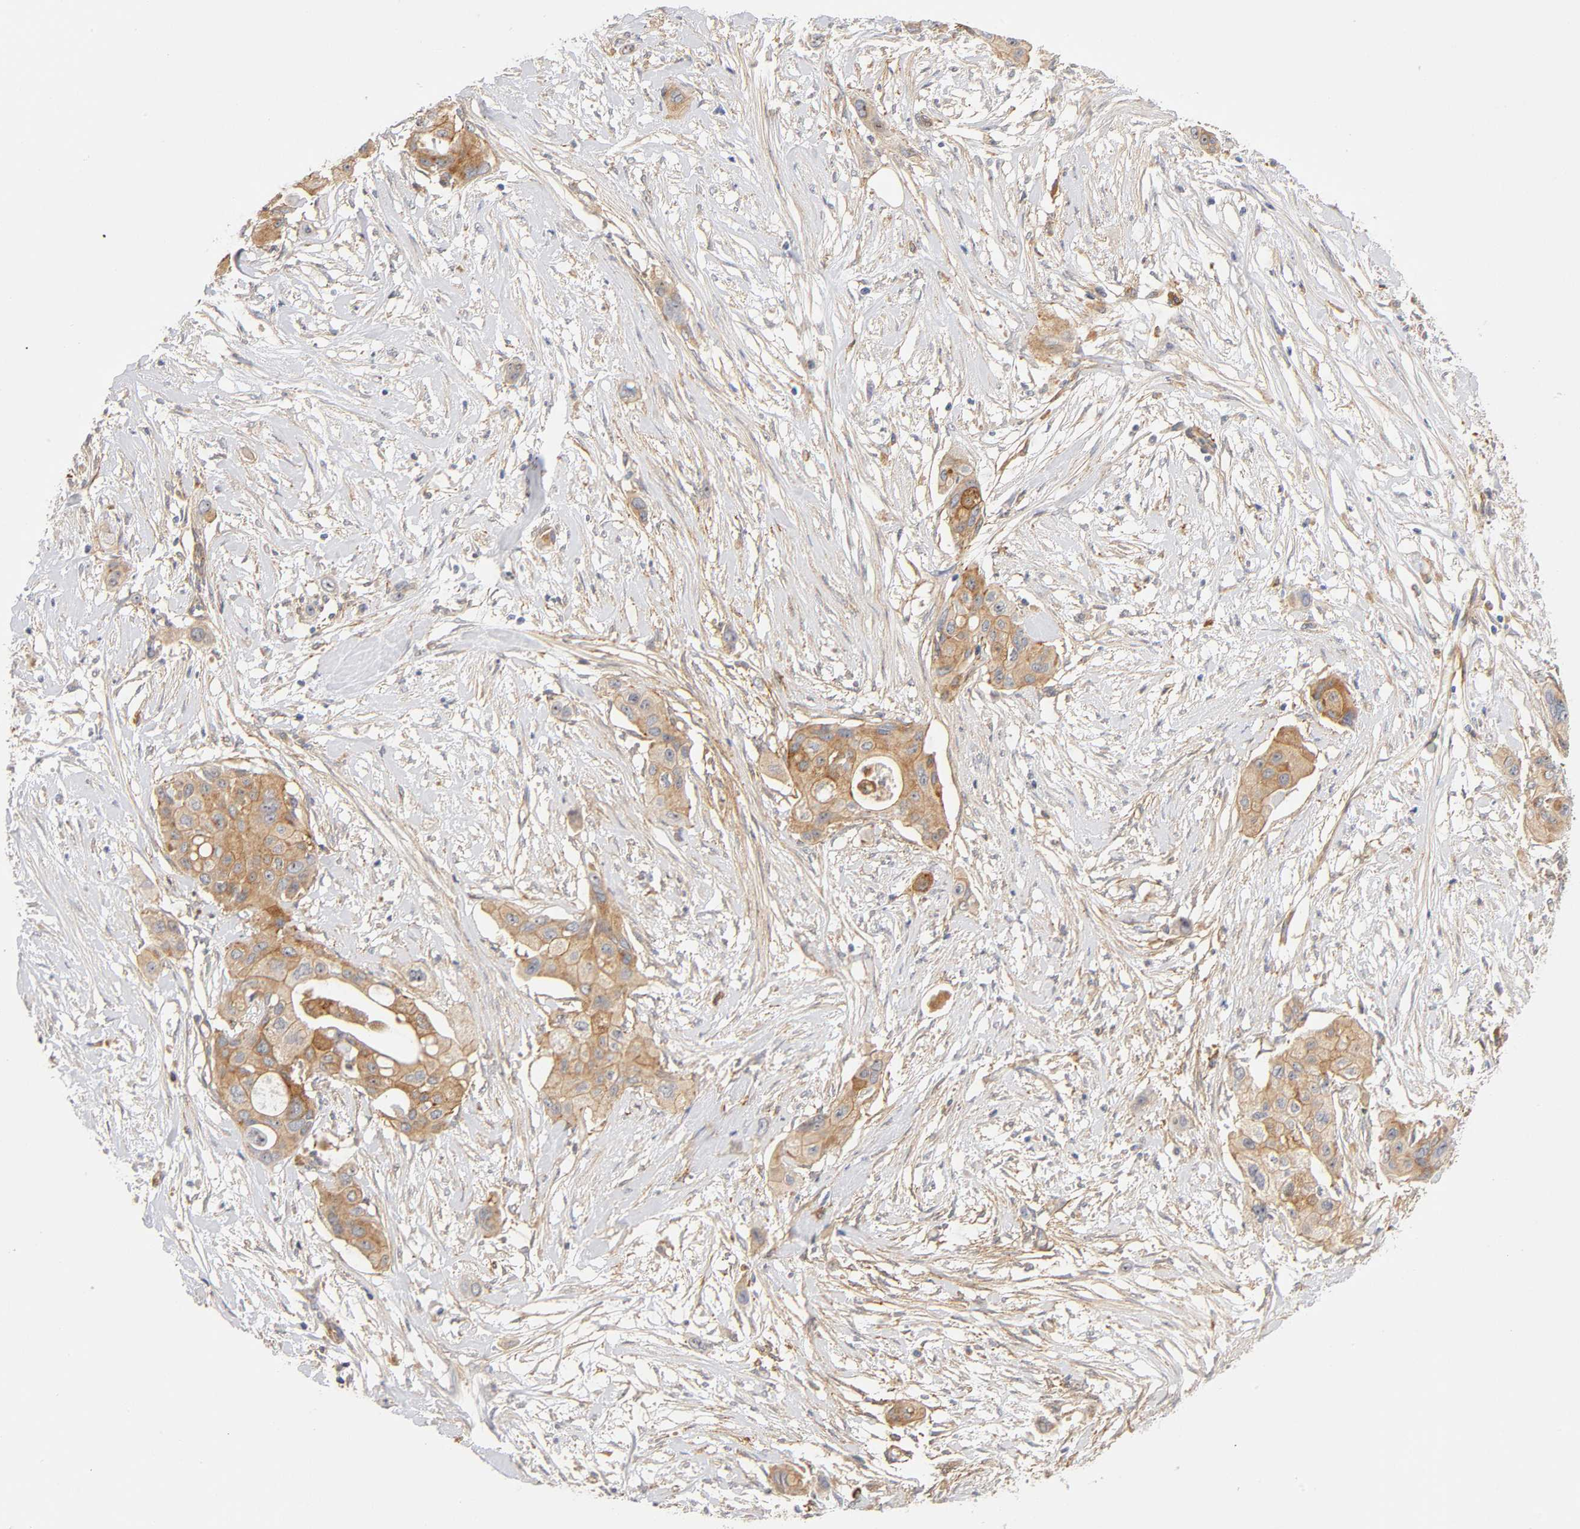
{"staining": {"intensity": "moderate", "quantity": ">75%", "location": "cytoplasmic/membranous"}, "tissue": "pancreatic cancer", "cell_type": "Tumor cells", "image_type": "cancer", "snomed": [{"axis": "morphology", "description": "Adenocarcinoma, NOS"}, {"axis": "topography", "description": "Pancreas"}], "caption": "Tumor cells reveal moderate cytoplasmic/membranous positivity in approximately >75% of cells in pancreatic cancer (adenocarcinoma).", "gene": "PLD1", "patient": {"sex": "female", "age": 60}}